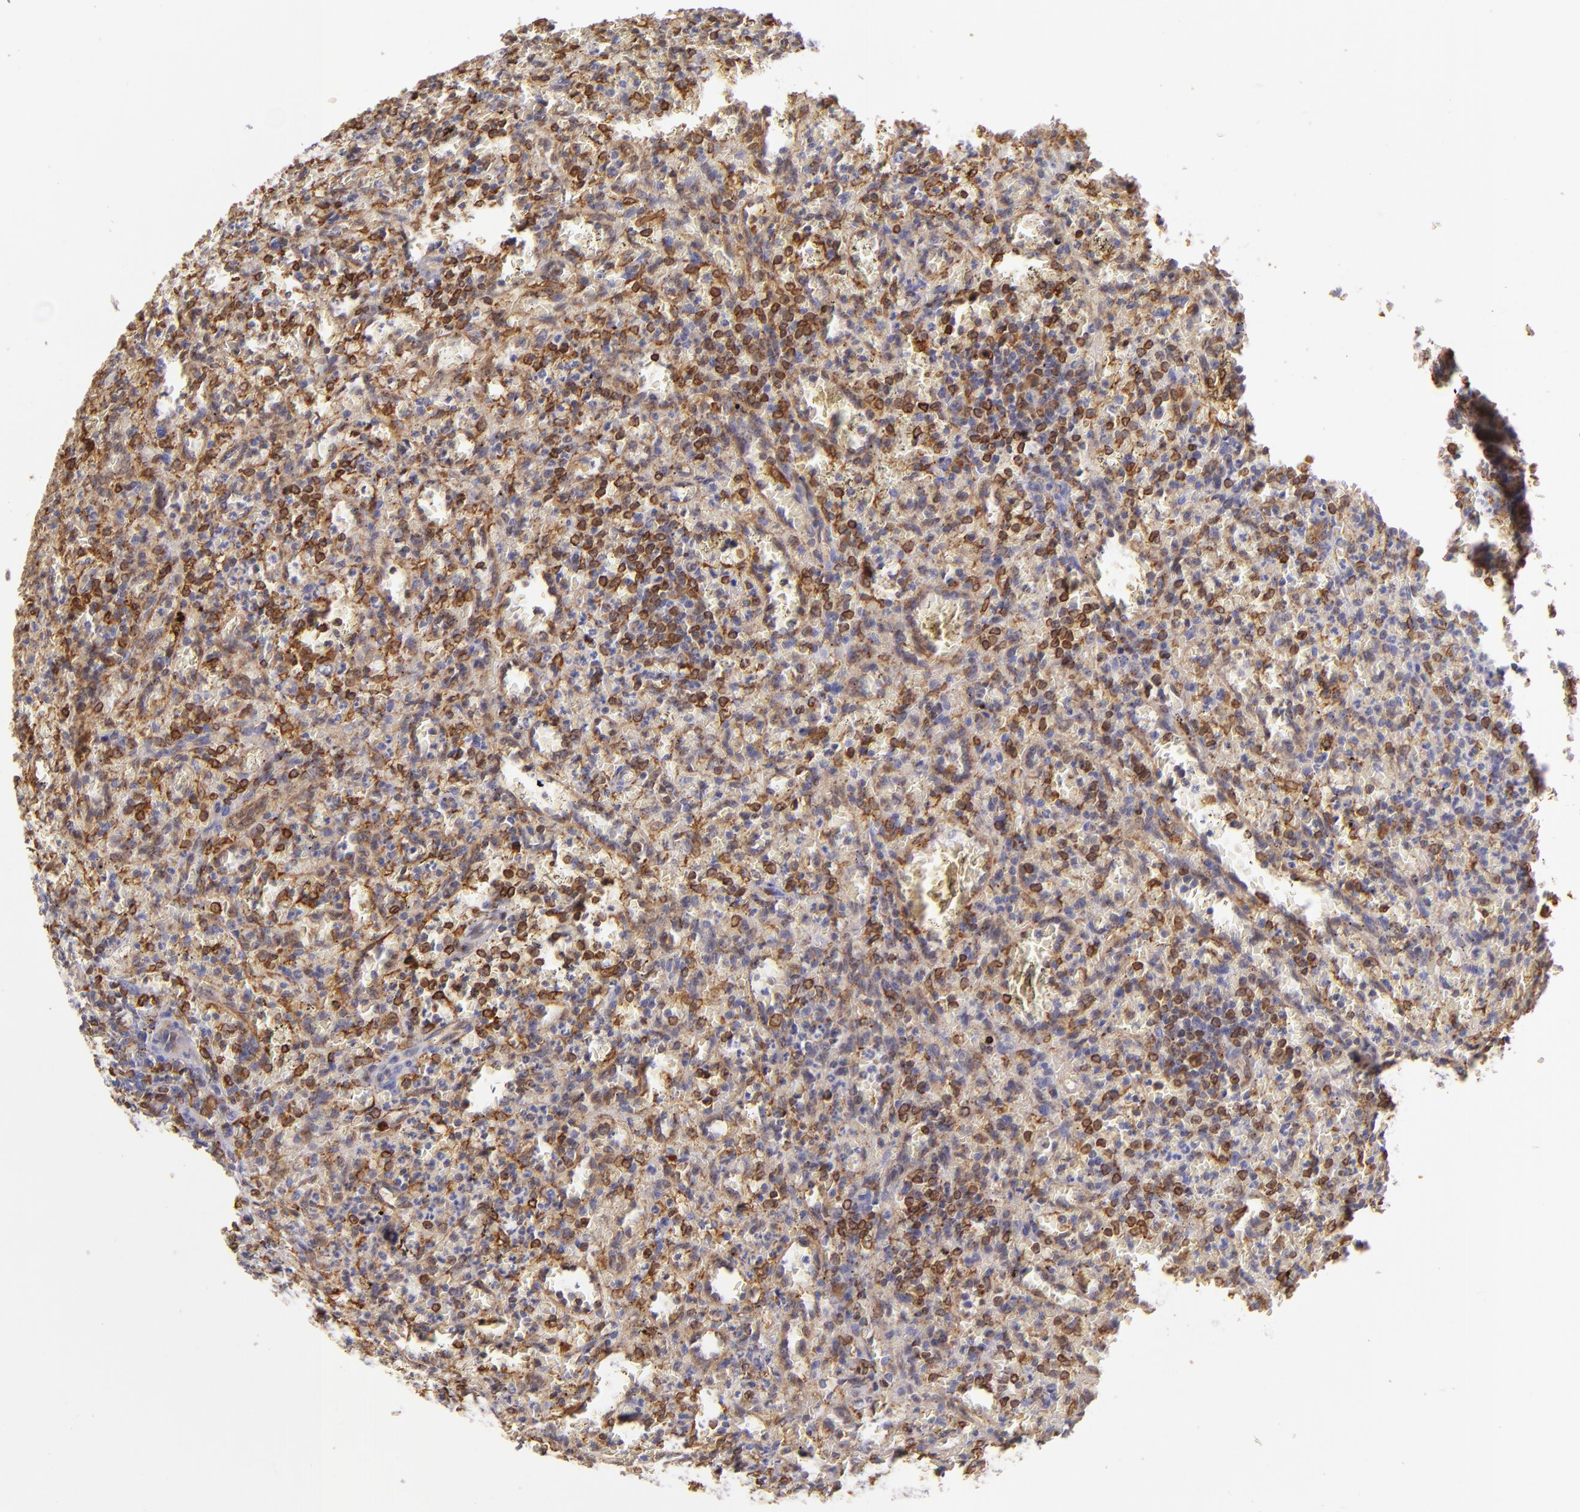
{"staining": {"intensity": "moderate", "quantity": "25%-75%", "location": "cytoplasmic/membranous"}, "tissue": "lymphoma", "cell_type": "Tumor cells", "image_type": "cancer", "snomed": [{"axis": "morphology", "description": "Malignant lymphoma, non-Hodgkin's type, Low grade"}, {"axis": "topography", "description": "Spleen"}], "caption": "Human malignant lymphoma, non-Hodgkin's type (low-grade) stained with a brown dye displays moderate cytoplasmic/membranous positive expression in approximately 25%-75% of tumor cells.", "gene": "CD74", "patient": {"sex": "female", "age": 64}}